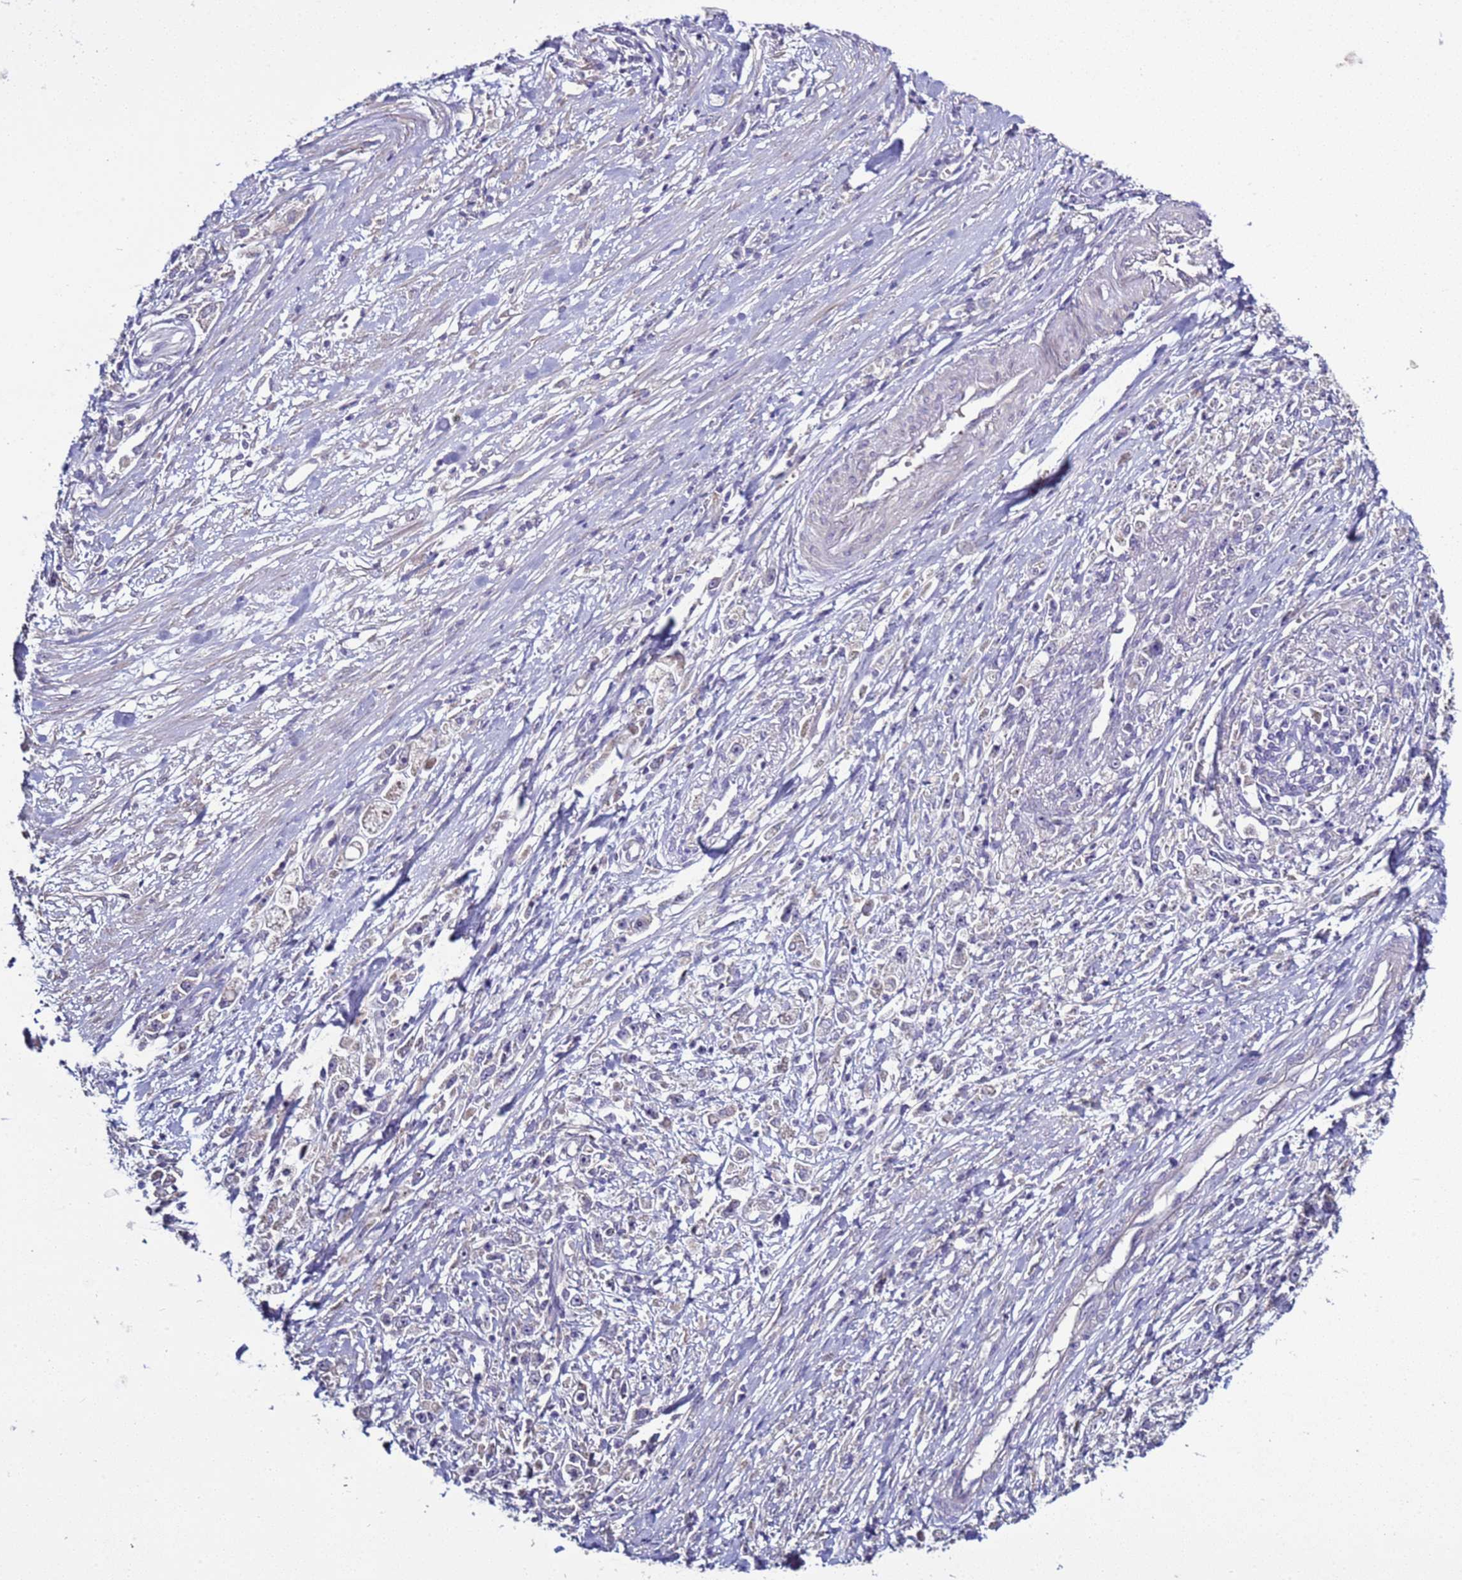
{"staining": {"intensity": "negative", "quantity": "none", "location": "none"}, "tissue": "stomach cancer", "cell_type": "Tumor cells", "image_type": "cancer", "snomed": [{"axis": "morphology", "description": "Adenocarcinoma, NOS"}, {"axis": "topography", "description": "Stomach"}], "caption": "Tumor cells are negative for brown protein staining in stomach adenocarcinoma. Nuclei are stained in blue.", "gene": "RABL2B", "patient": {"sex": "female", "age": 59}}